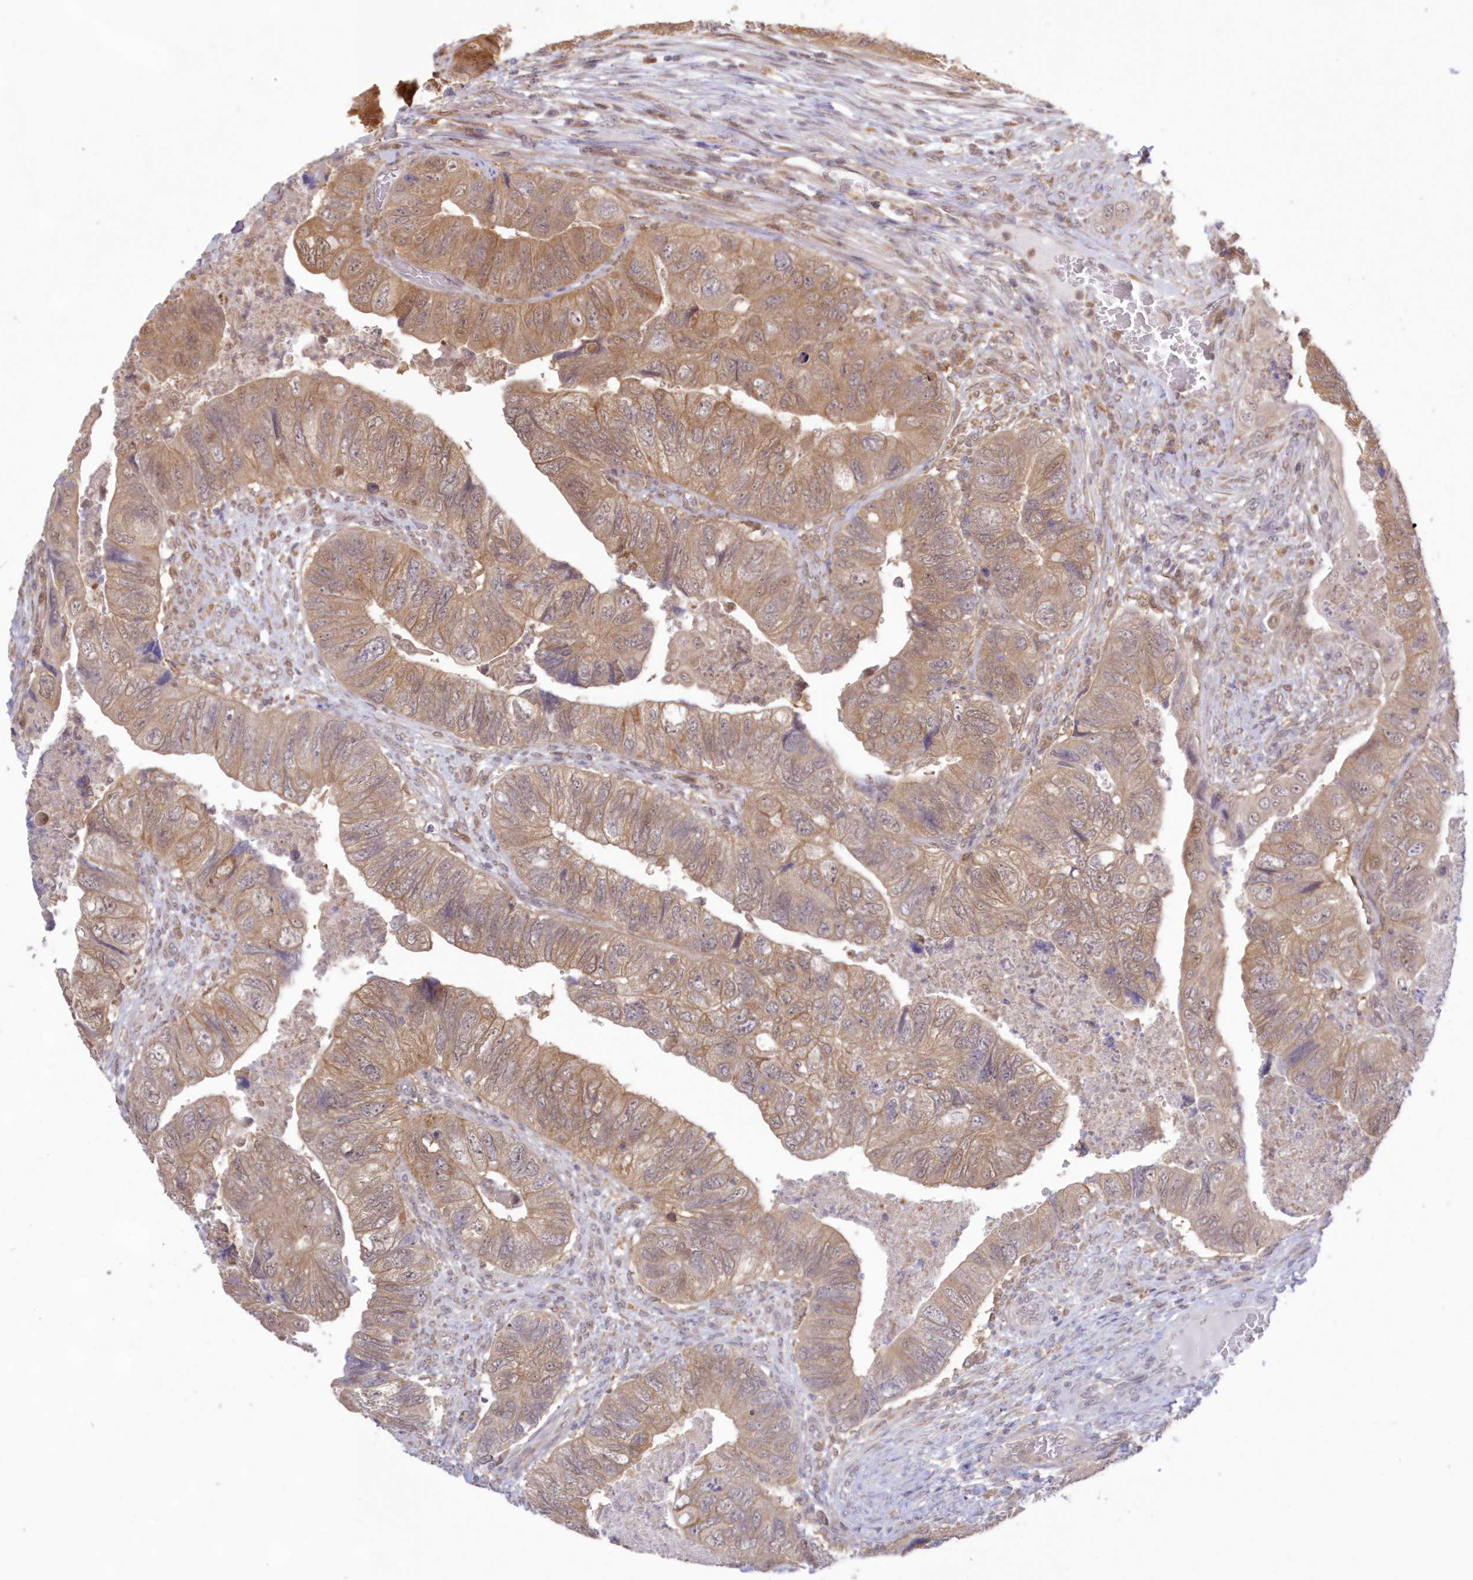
{"staining": {"intensity": "moderate", "quantity": ">75%", "location": "cytoplasmic/membranous"}, "tissue": "colorectal cancer", "cell_type": "Tumor cells", "image_type": "cancer", "snomed": [{"axis": "morphology", "description": "Adenocarcinoma, NOS"}, {"axis": "topography", "description": "Rectum"}], "caption": "Colorectal cancer tissue shows moderate cytoplasmic/membranous positivity in about >75% of tumor cells", "gene": "RNPEP", "patient": {"sex": "male", "age": 63}}